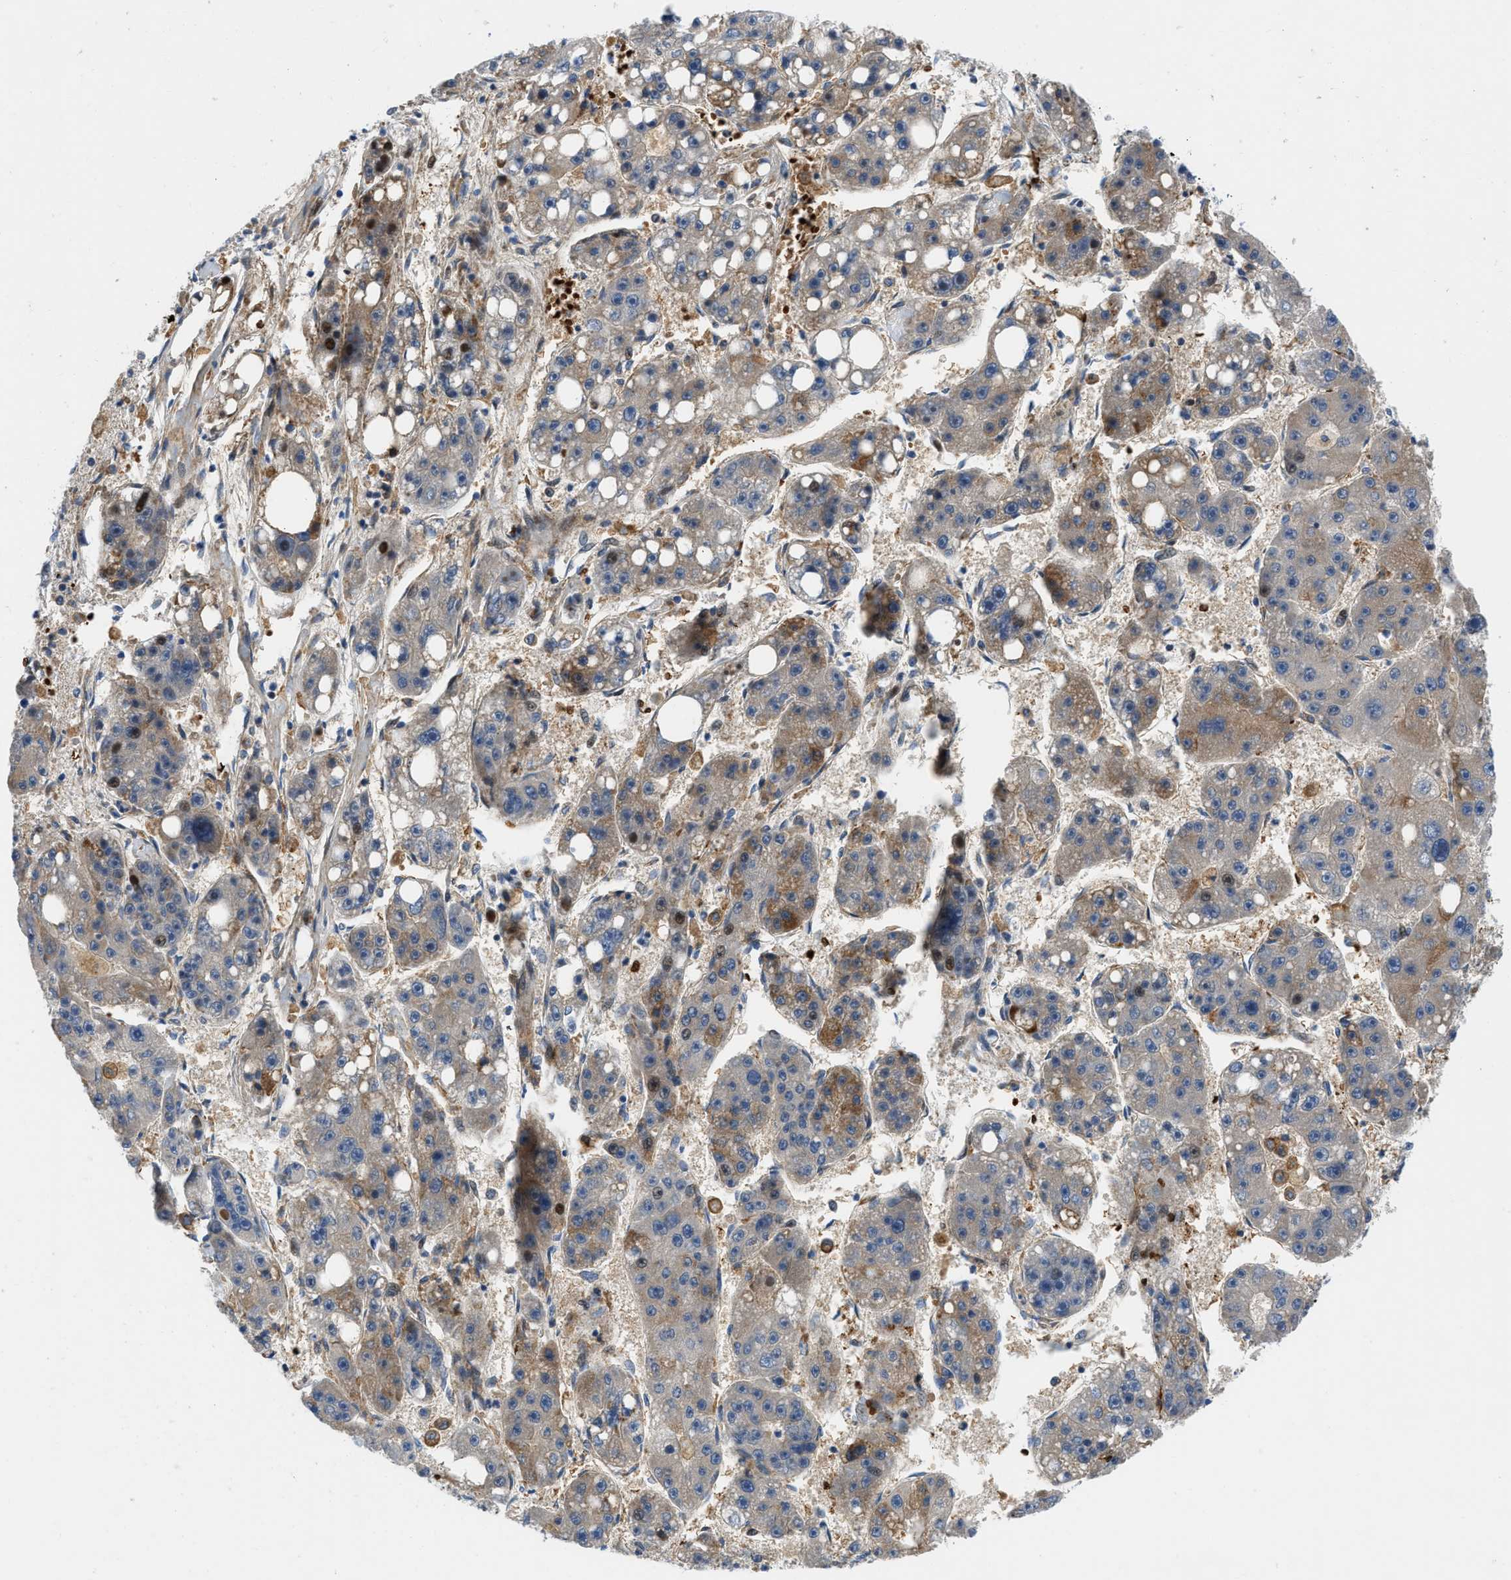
{"staining": {"intensity": "weak", "quantity": "25%-75%", "location": "cytoplasmic/membranous"}, "tissue": "liver cancer", "cell_type": "Tumor cells", "image_type": "cancer", "snomed": [{"axis": "morphology", "description": "Carcinoma, Hepatocellular, NOS"}, {"axis": "topography", "description": "Liver"}], "caption": "The histopathology image shows immunohistochemical staining of liver cancer (hepatocellular carcinoma). There is weak cytoplasmic/membranous staining is appreciated in approximately 25%-75% of tumor cells.", "gene": "ZNF831", "patient": {"sex": "female", "age": 61}}